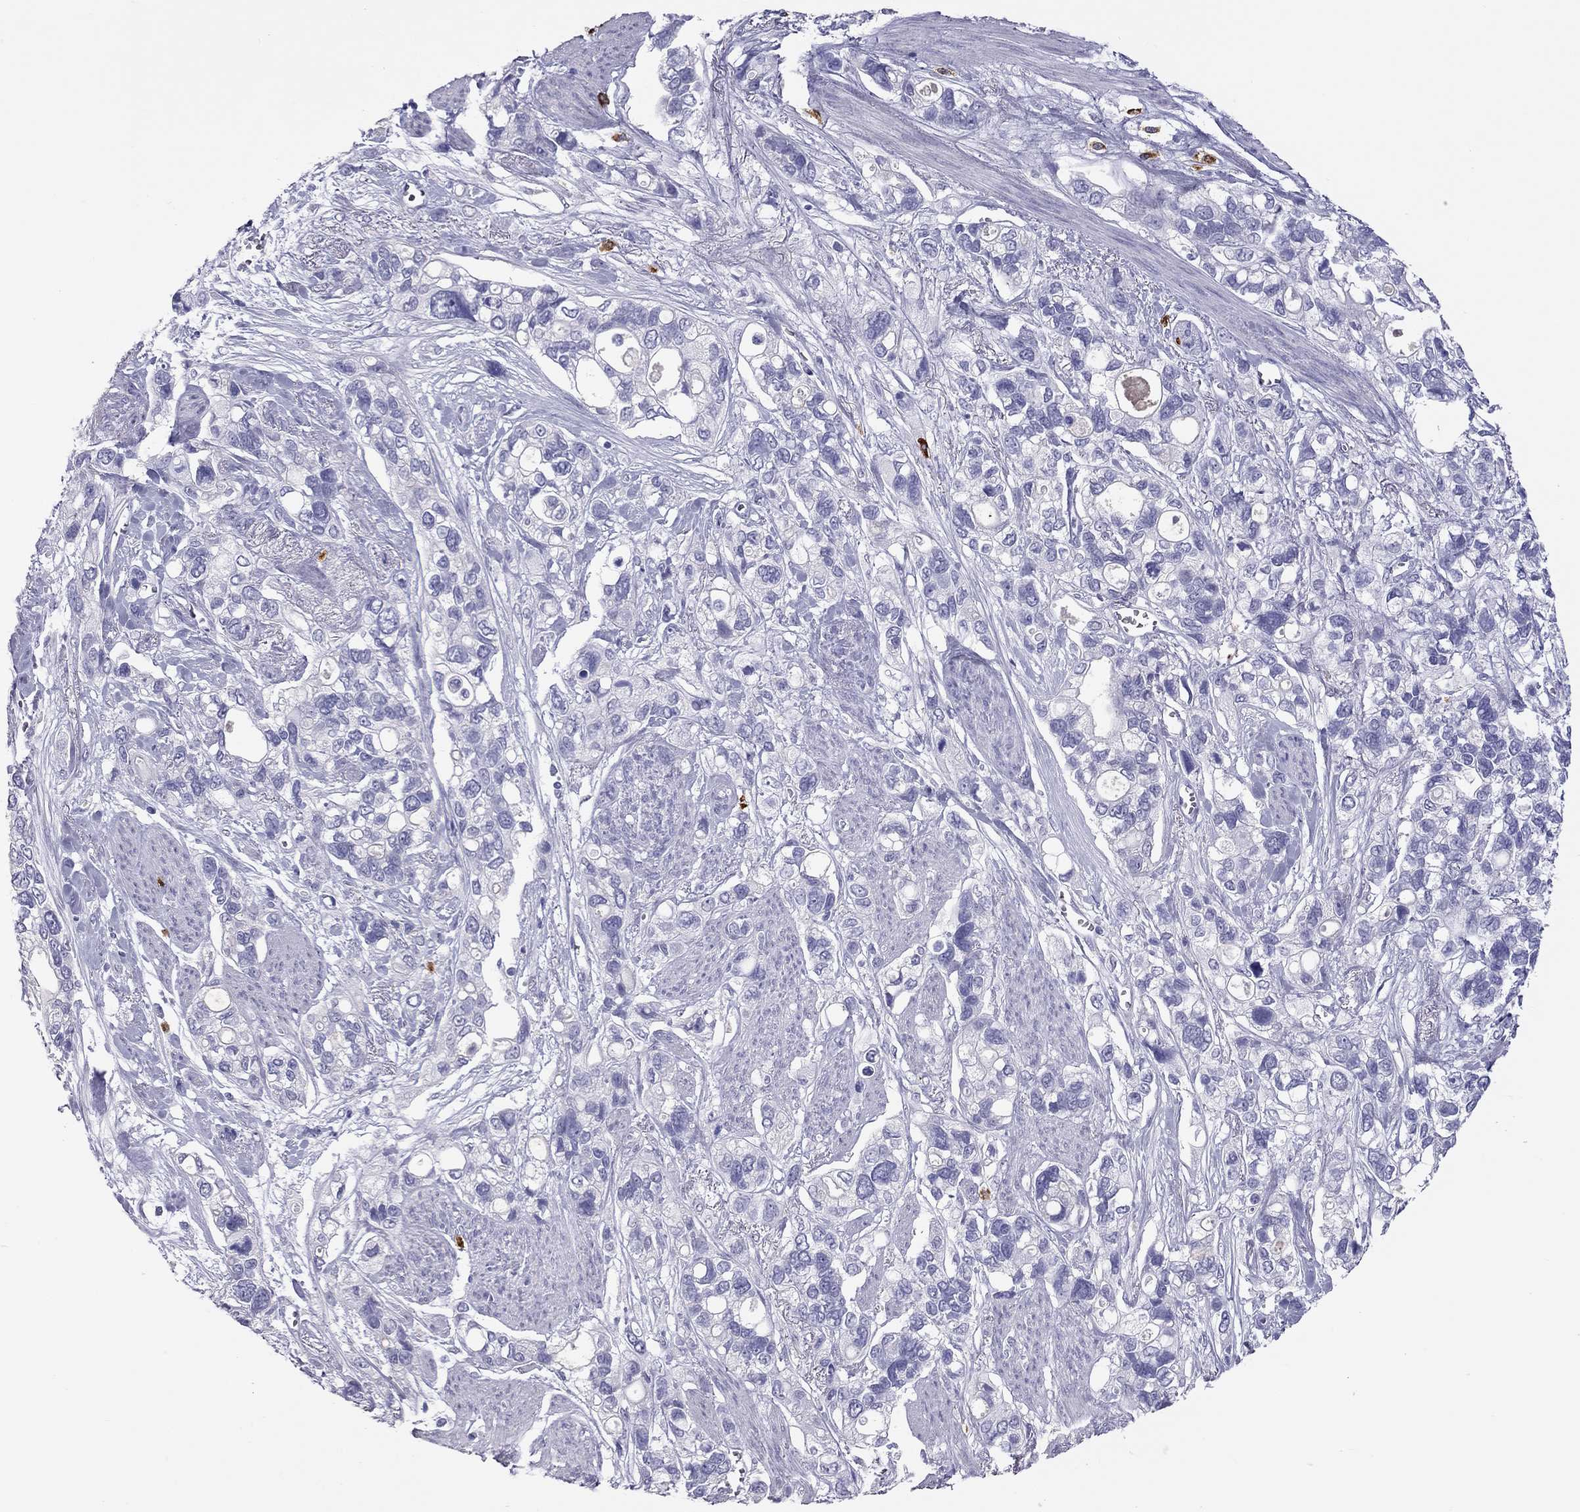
{"staining": {"intensity": "negative", "quantity": "none", "location": "none"}, "tissue": "stomach cancer", "cell_type": "Tumor cells", "image_type": "cancer", "snomed": [{"axis": "morphology", "description": "Adenocarcinoma, NOS"}, {"axis": "topography", "description": "Stomach, upper"}], "caption": "This image is of stomach cancer stained with immunohistochemistry (IHC) to label a protein in brown with the nuclei are counter-stained blue. There is no staining in tumor cells.", "gene": "IL17REL", "patient": {"sex": "female", "age": 81}}